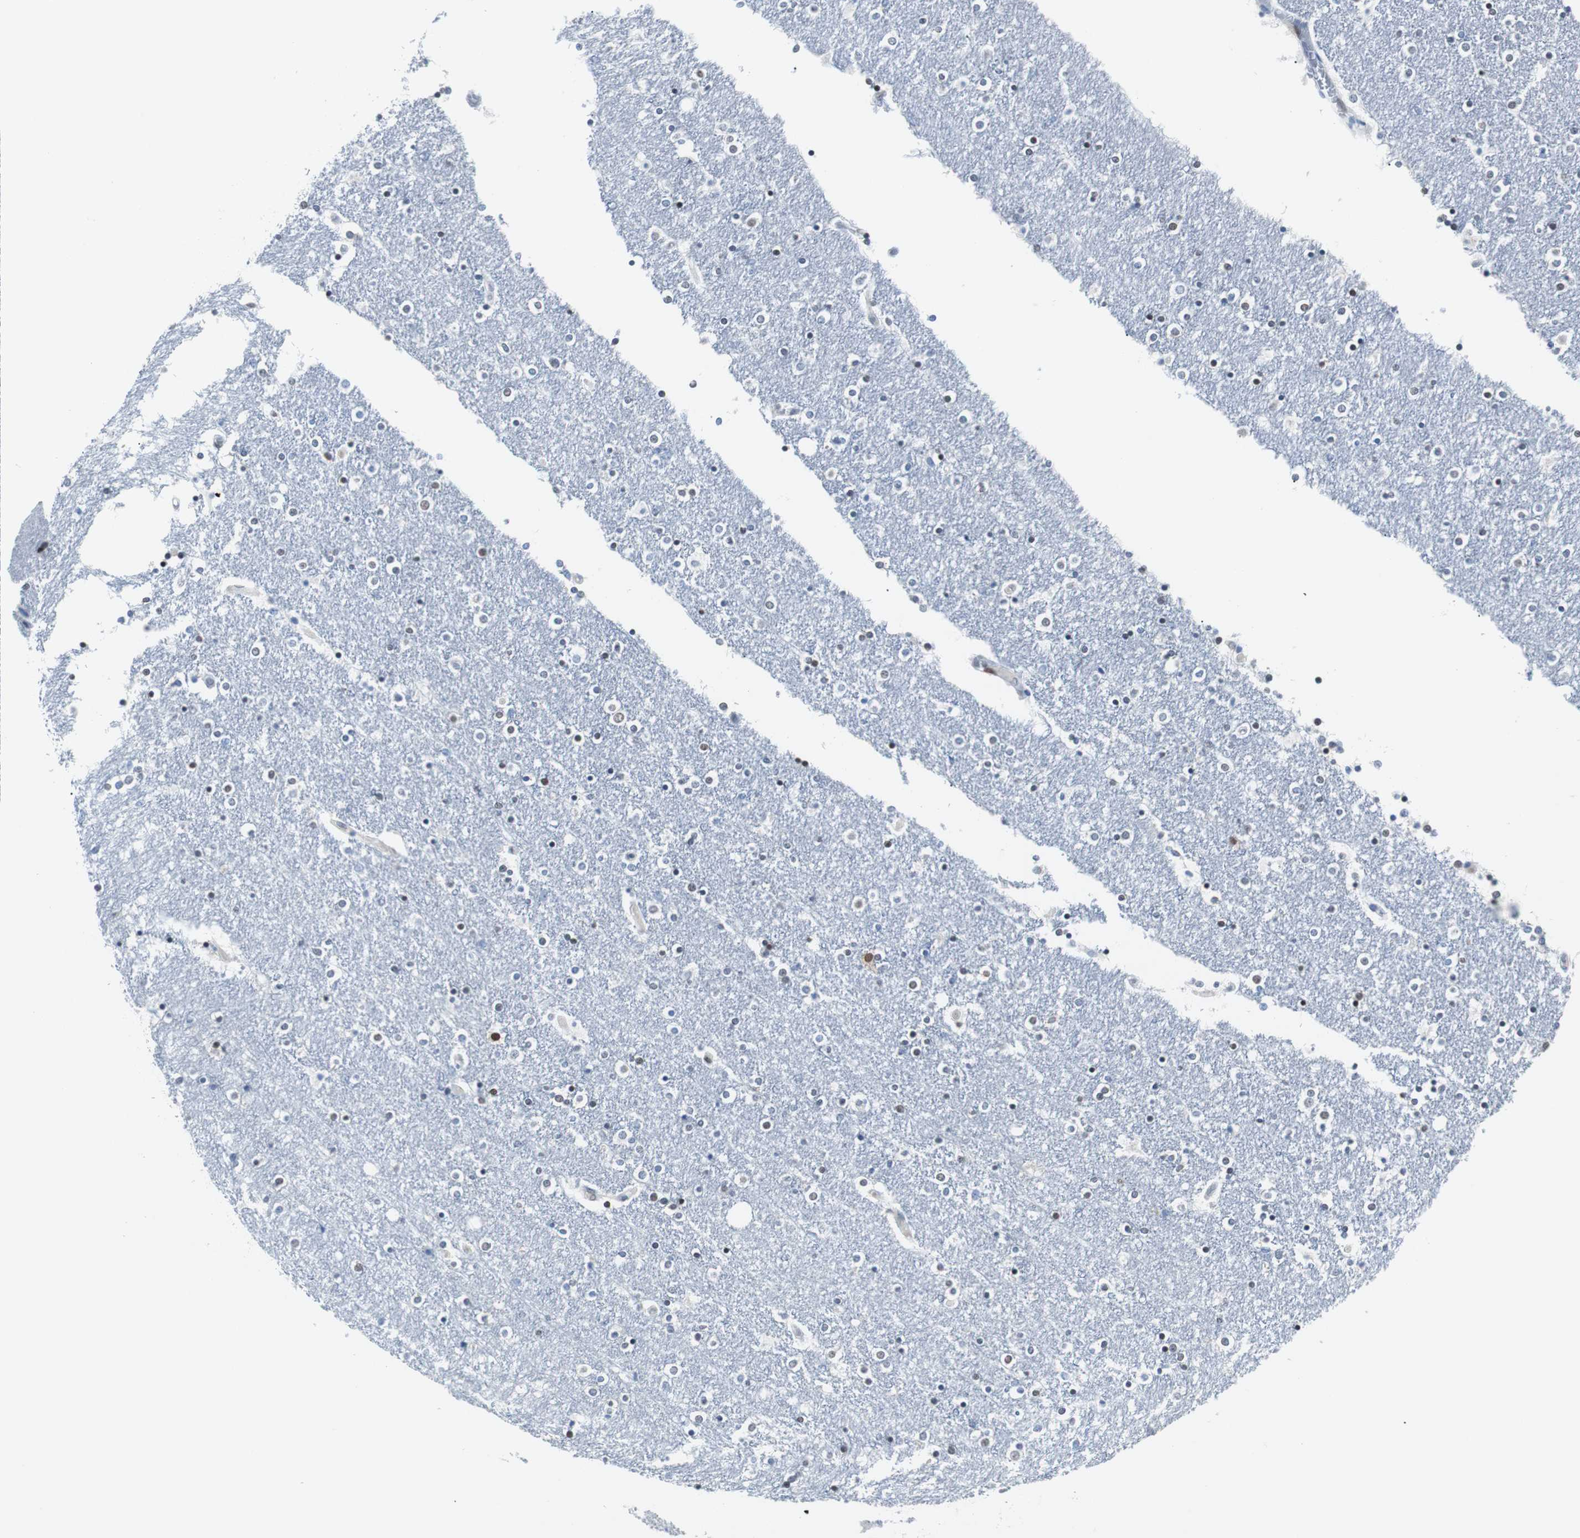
{"staining": {"intensity": "moderate", "quantity": "<25%", "location": "nuclear"}, "tissue": "caudate", "cell_type": "Glial cells", "image_type": "normal", "snomed": [{"axis": "morphology", "description": "Normal tissue, NOS"}, {"axis": "topography", "description": "Lateral ventricle wall"}], "caption": "Caudate stained with immunohistochemistry (IHC) reveals moderate nuclear expression in approximately <25% of glial cells. Immunohistochemistry stains the protein in brown and the nuclei are stained blue.", "gene": "JUN", "patient": {"sex": "female", "age": 54}}